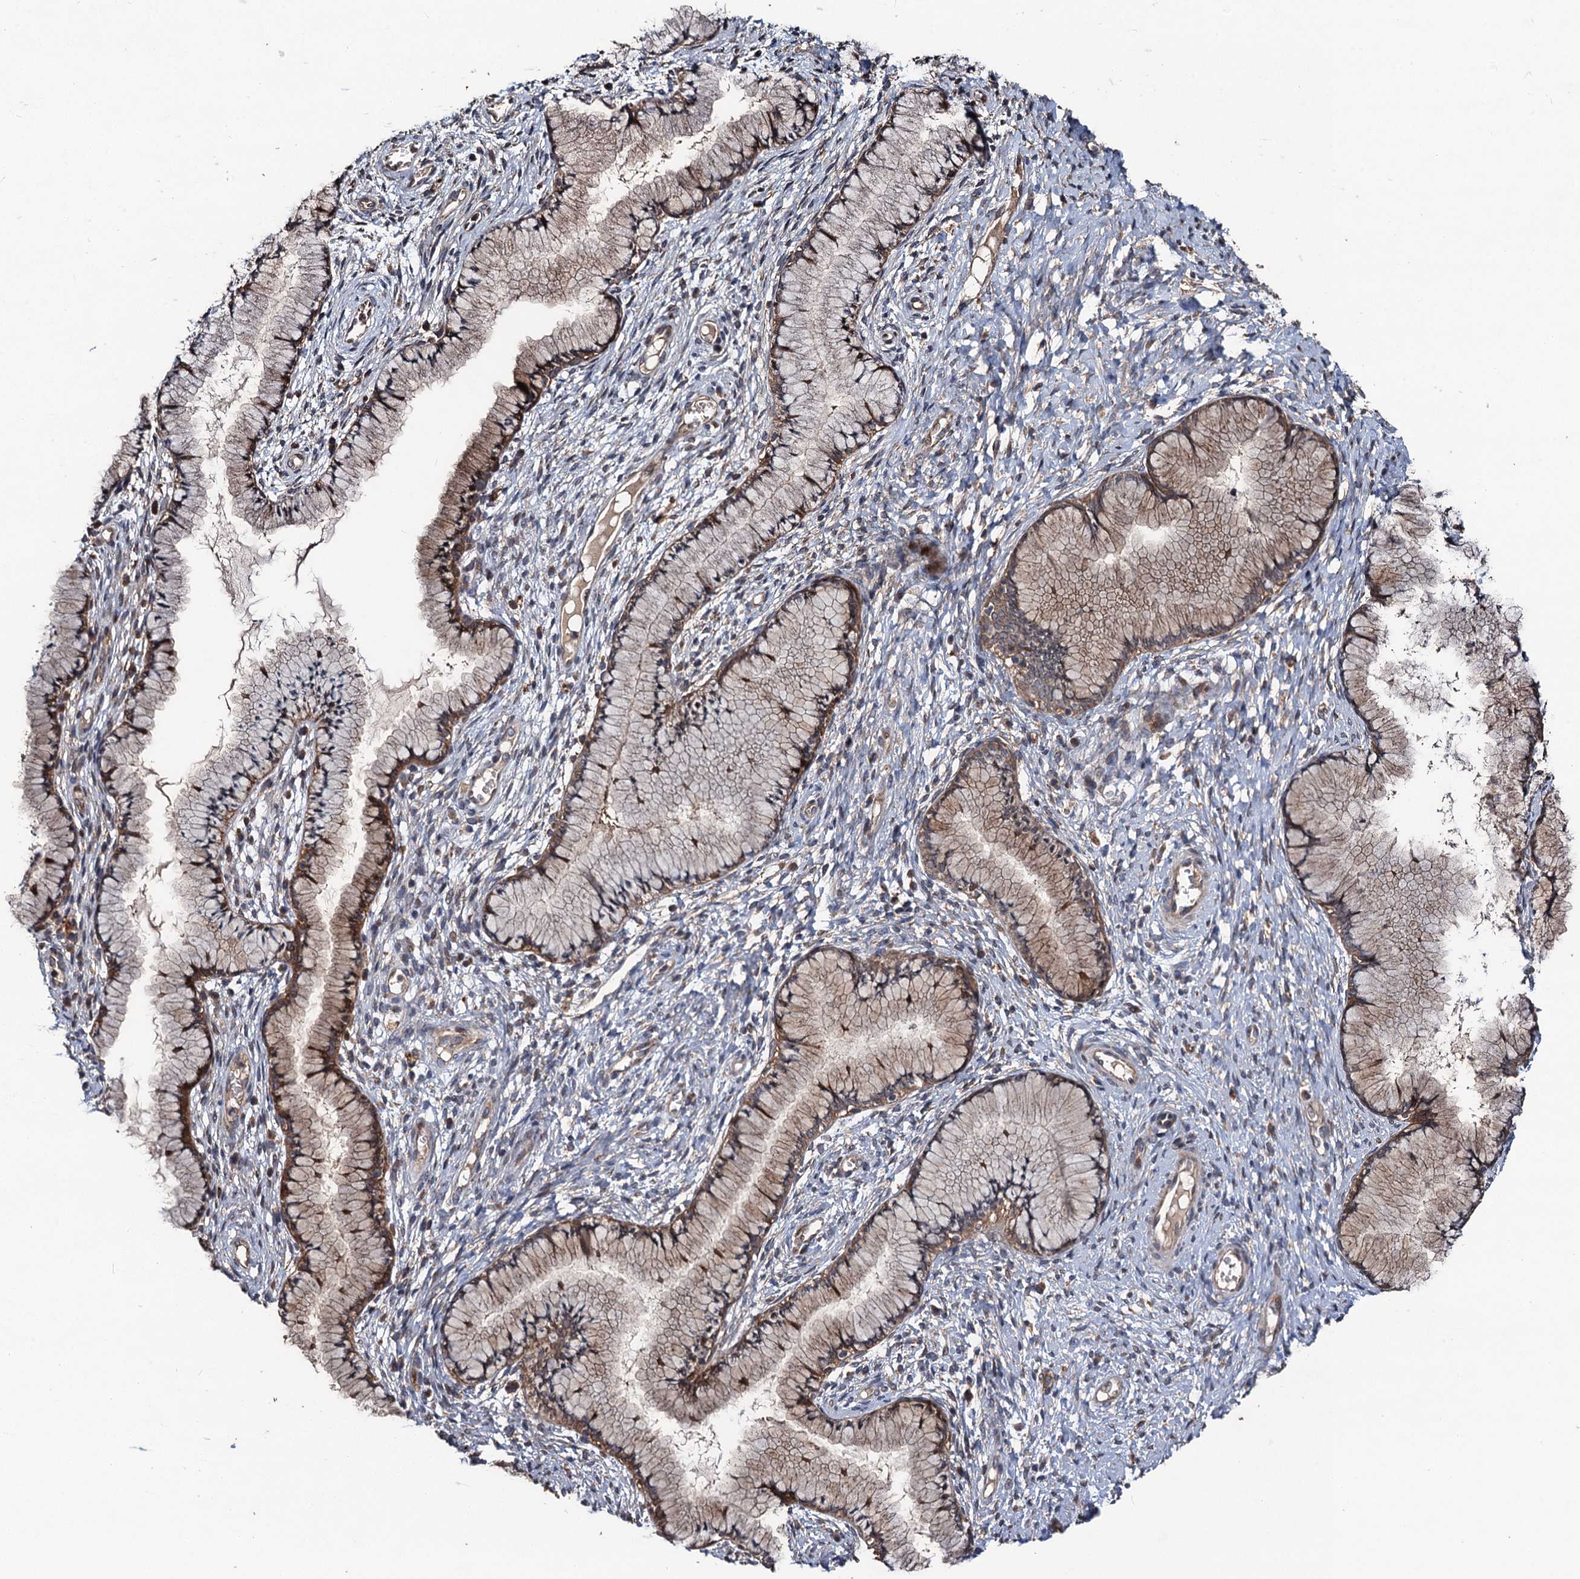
{"staining": {"intensity": "moderate", "quantity": ">75%", "location": "cytoplasmic/membranous"}, "tissue": "cervix", "cell_type": "Glandular cells", "image_type": "normal", "snomed": [{"axis": "morphology", "description": "Normal tissue, NOS"}, {"axis": "topography", "description": "Cervix"}], "caption": "About >75% of glandular cells in unremarkable cervix demonstrate moderate cytoplasmic/membranous protein staining as visualized by brown immunohistochemical staining.", "gene": "TMEM39B", "patient": {"sex": "female", "age": 42}}